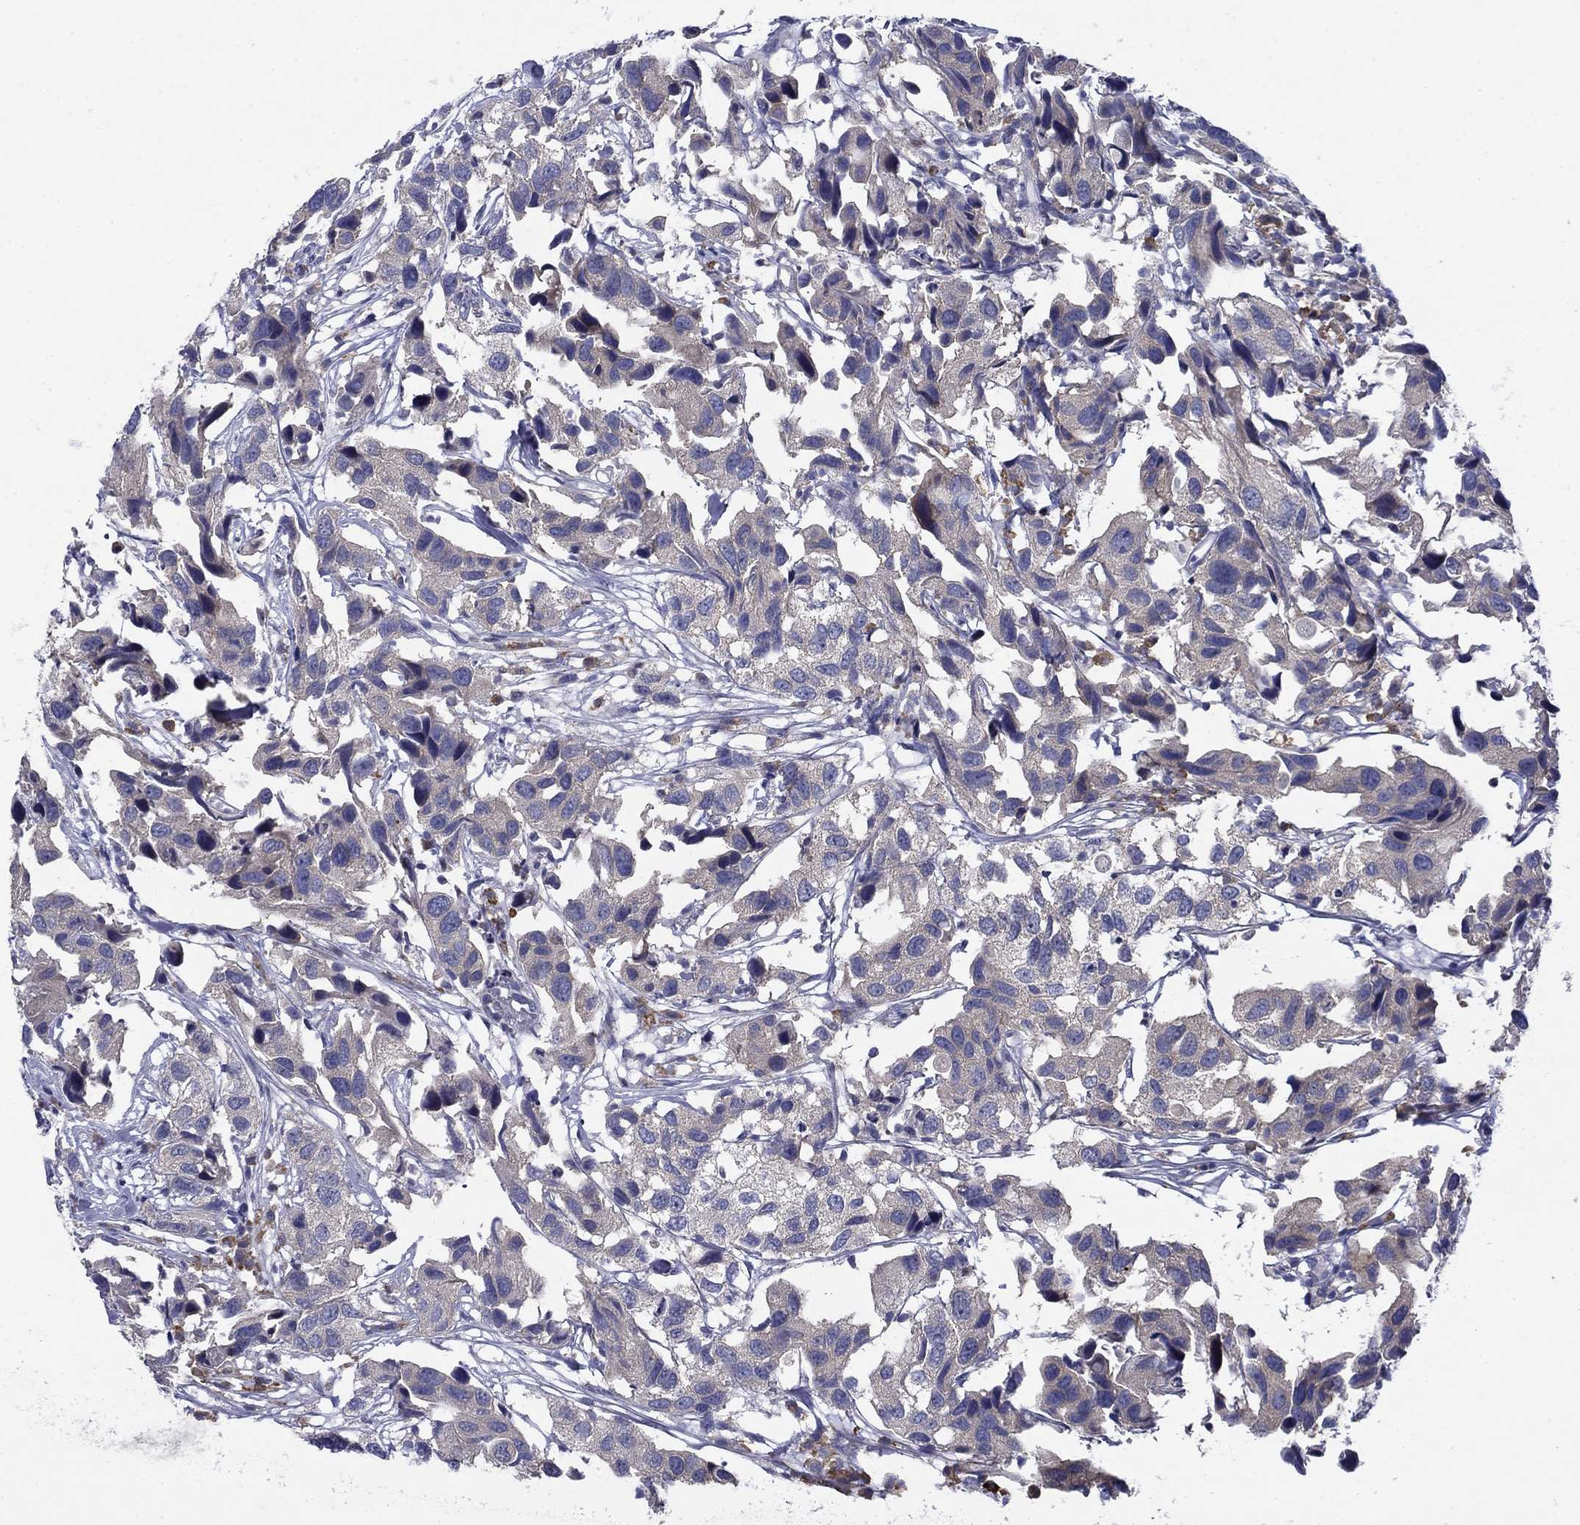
{"staining": {"intensity": "weak", "quantity": "<25%", "location": "cytoplasmic/membranous"}, "tissue": "urothelial cancer", "cell_type": "Tumor cells", "image_type": "cancer", "snomed": [{"axis": "morphology", "description": "Urothelial carcinoma, High grade"}, {"axis": "topography", "description": "Urinary bladder"}], "caption": "DAB (3,3'-diaminobenzidine) immunohistochemical staining of human high-grade urothelial carcinoma demonstrates no significant positivity in tumor cells. Nuclei are stained in blue.", "gene": "POU2F2", "patient": {"sex": "male", "age": 79}}